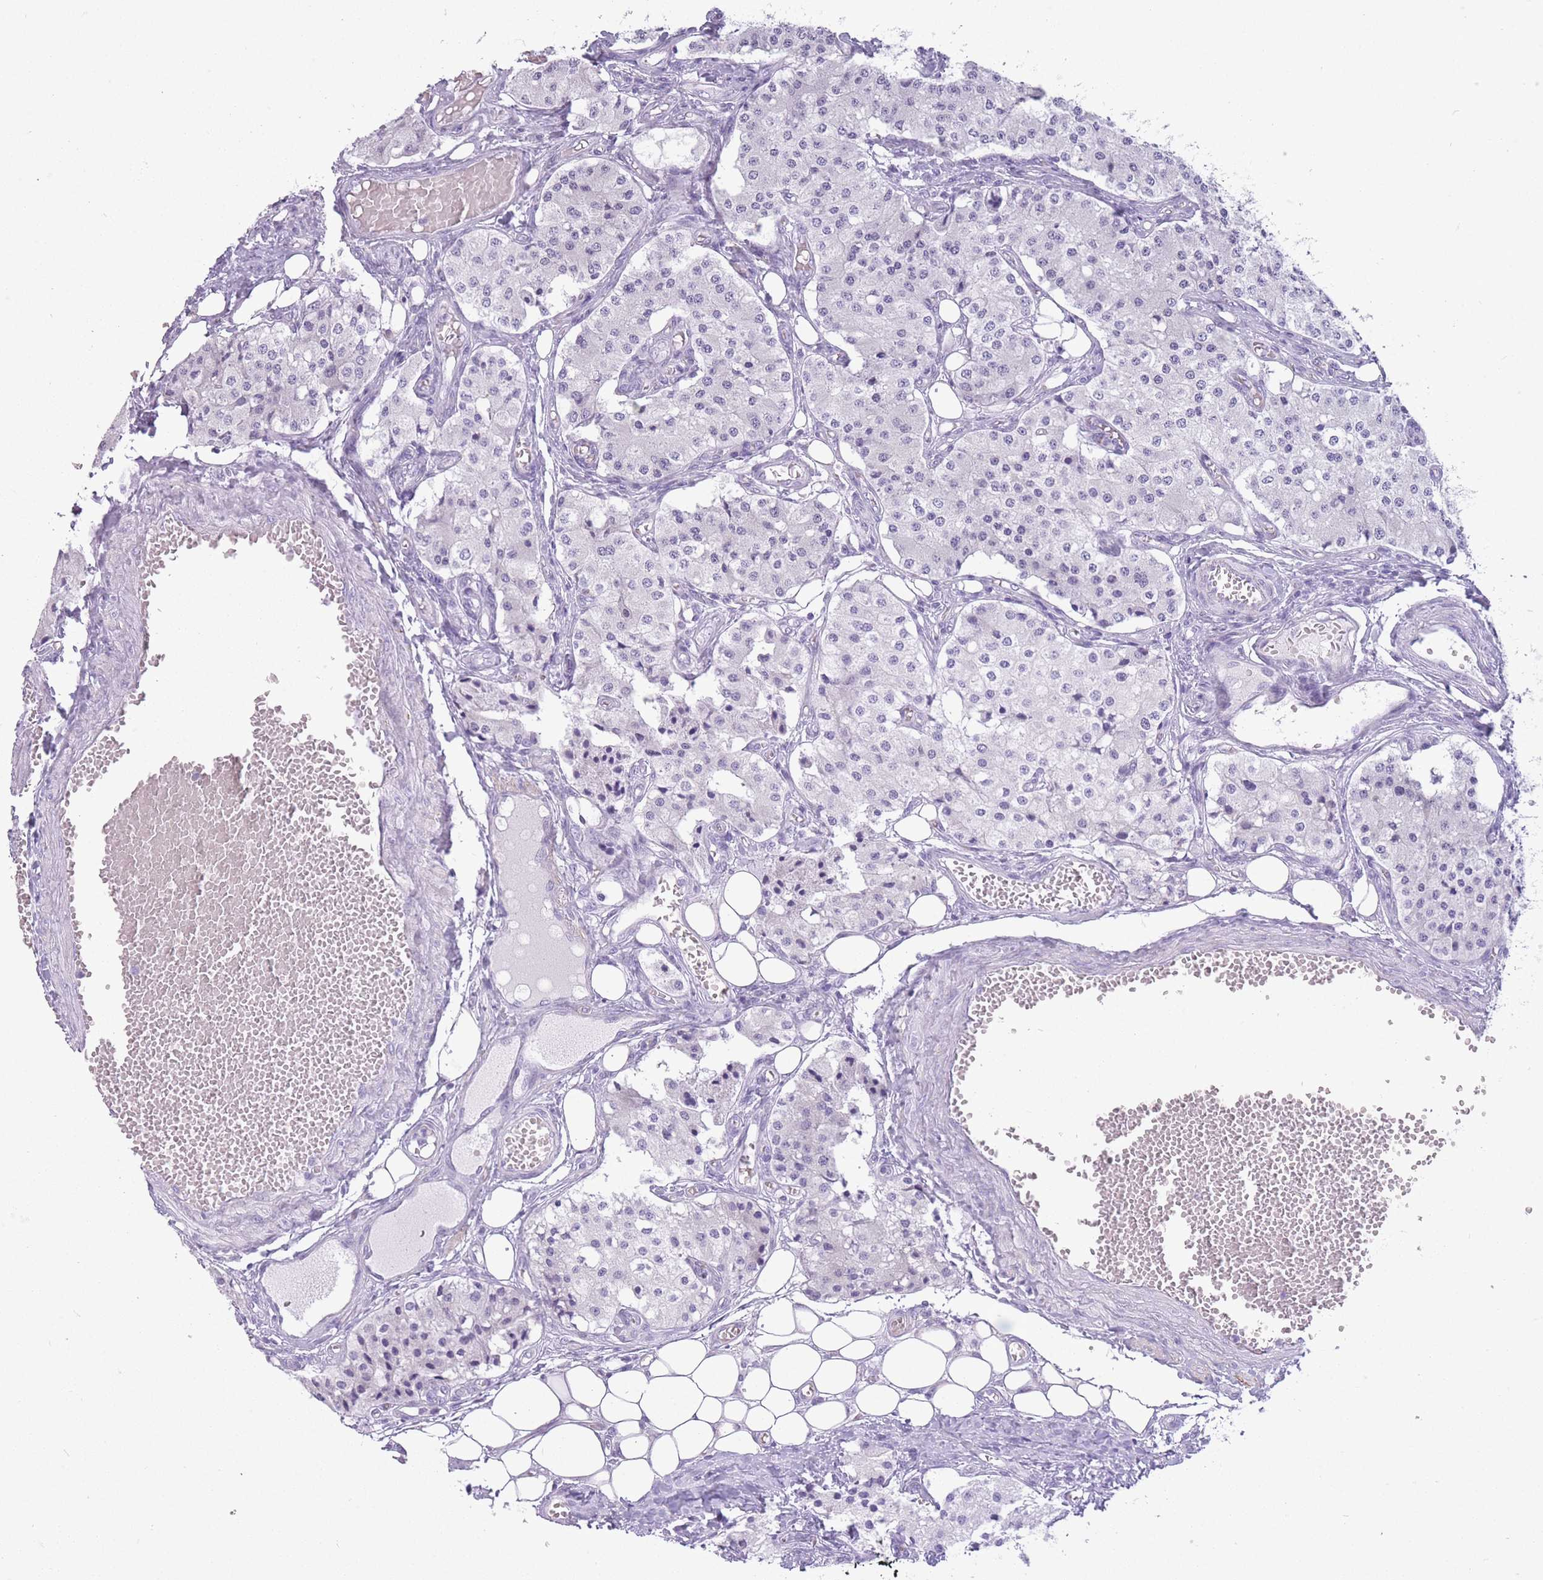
{"staining": {"intensity": "negative", "quantity": "none", "location": "none"}, "tissue": "carcinoid", "cell_type": "Tumor cells", "image_type": "cancer", "snomed": [{"axis": "morphology", "description": "Carcinoid, malignant, NOS"}, {"axis": "topography", "description": "Colon"}], "caption": "Tumor cells are negative for brown protein staining in carcinoid.", "gene": "GOLGA6D", "patient": {"sex": "female", "age": 52}}